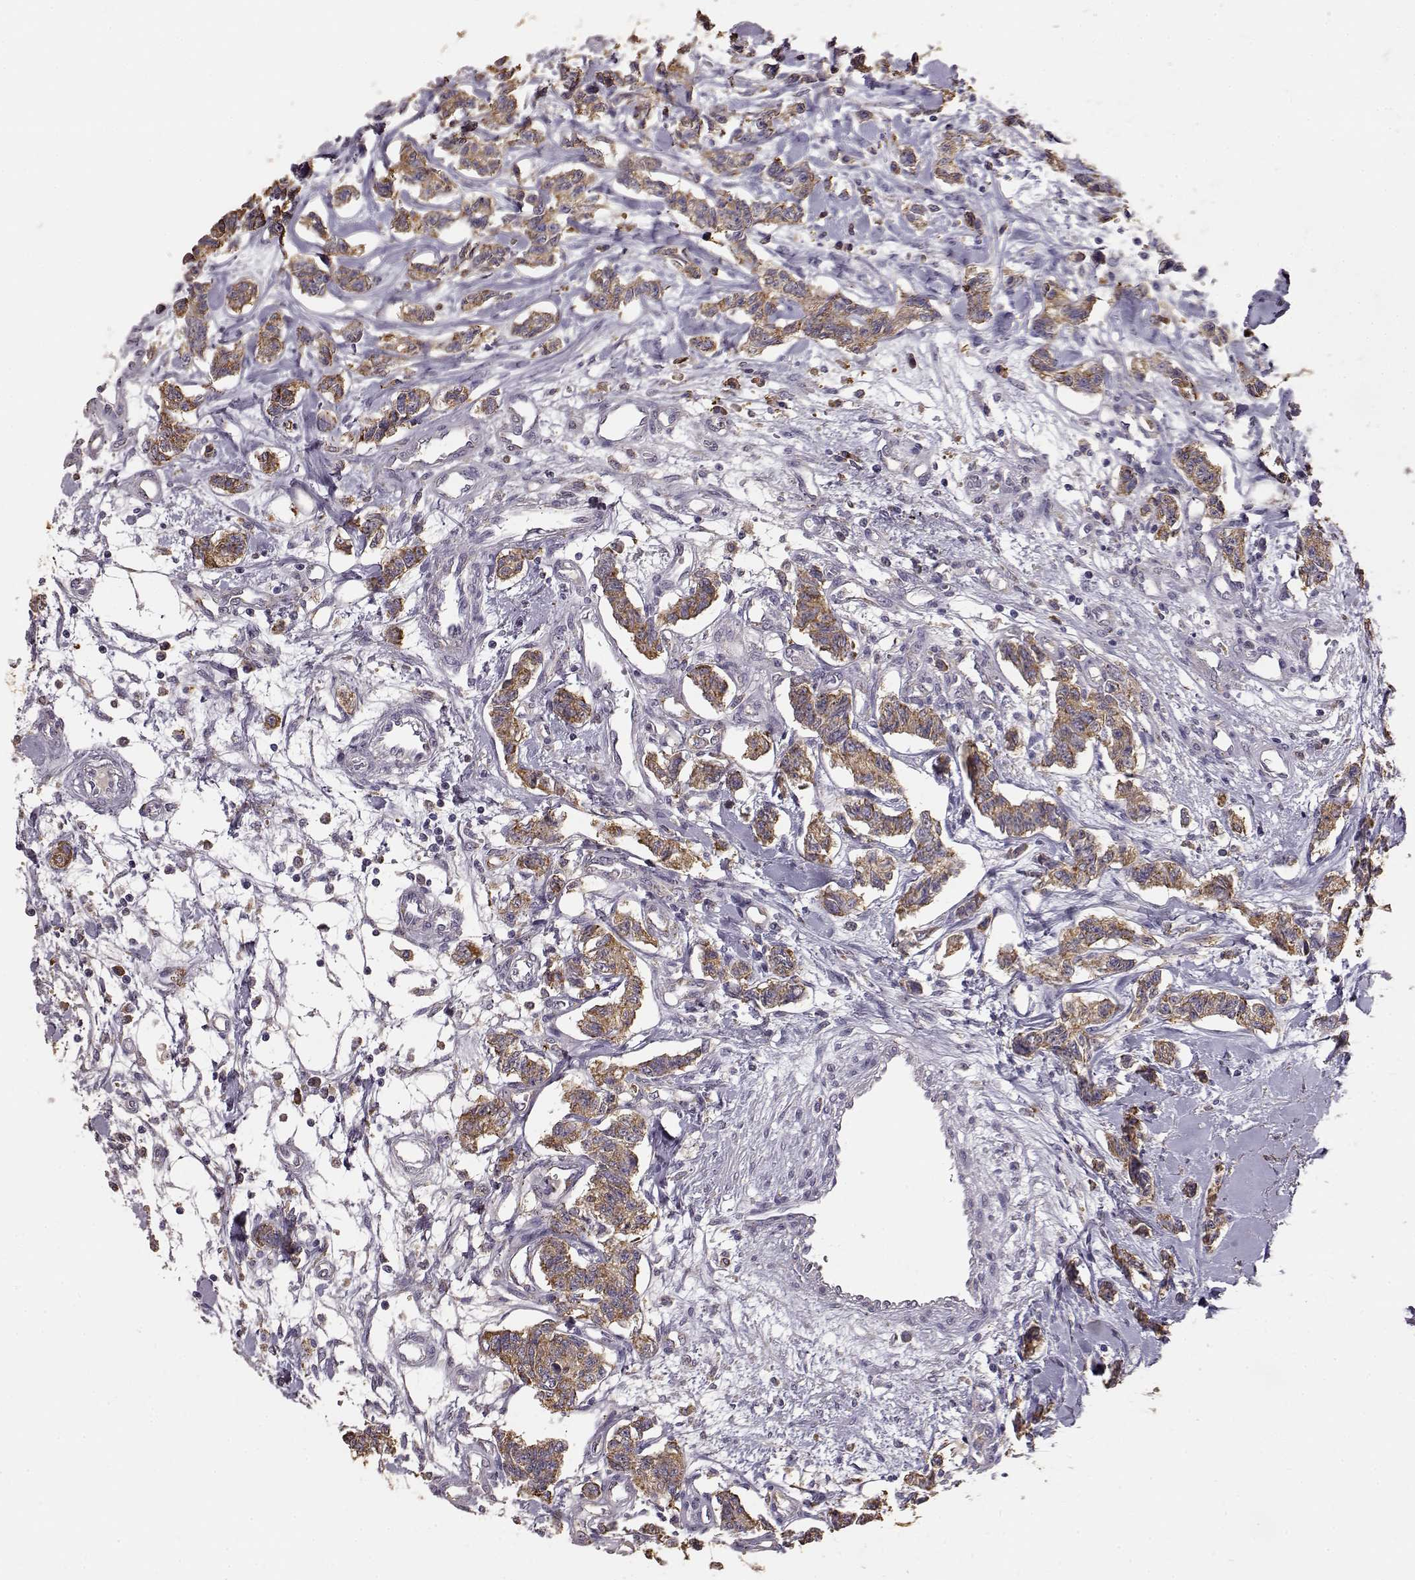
{"staining": {"intensity": "moderate", "quantity": ">75%", "location": "cytoplasmic/membranous"}, "tissue": "carcinoid", "cell_type": "Tumor cells", "image_type": "cancer", "snomed": [{"axis": "morphology", "description": "Carcinoid, malignant, NOS"}, {"axis": "topography", "description": "Kidney"}], "caption": "A photomicrograph of carcinoid stained for a protein displays moderate cytoplasmic/membranous brown staining in tumor cells. (DAB (3,3'-diaminobenzidine) = brown stain, brightfield microscopy at high magnification).", "gene": "GABRG3", "patient": {"sex": "female", "age": 41}}